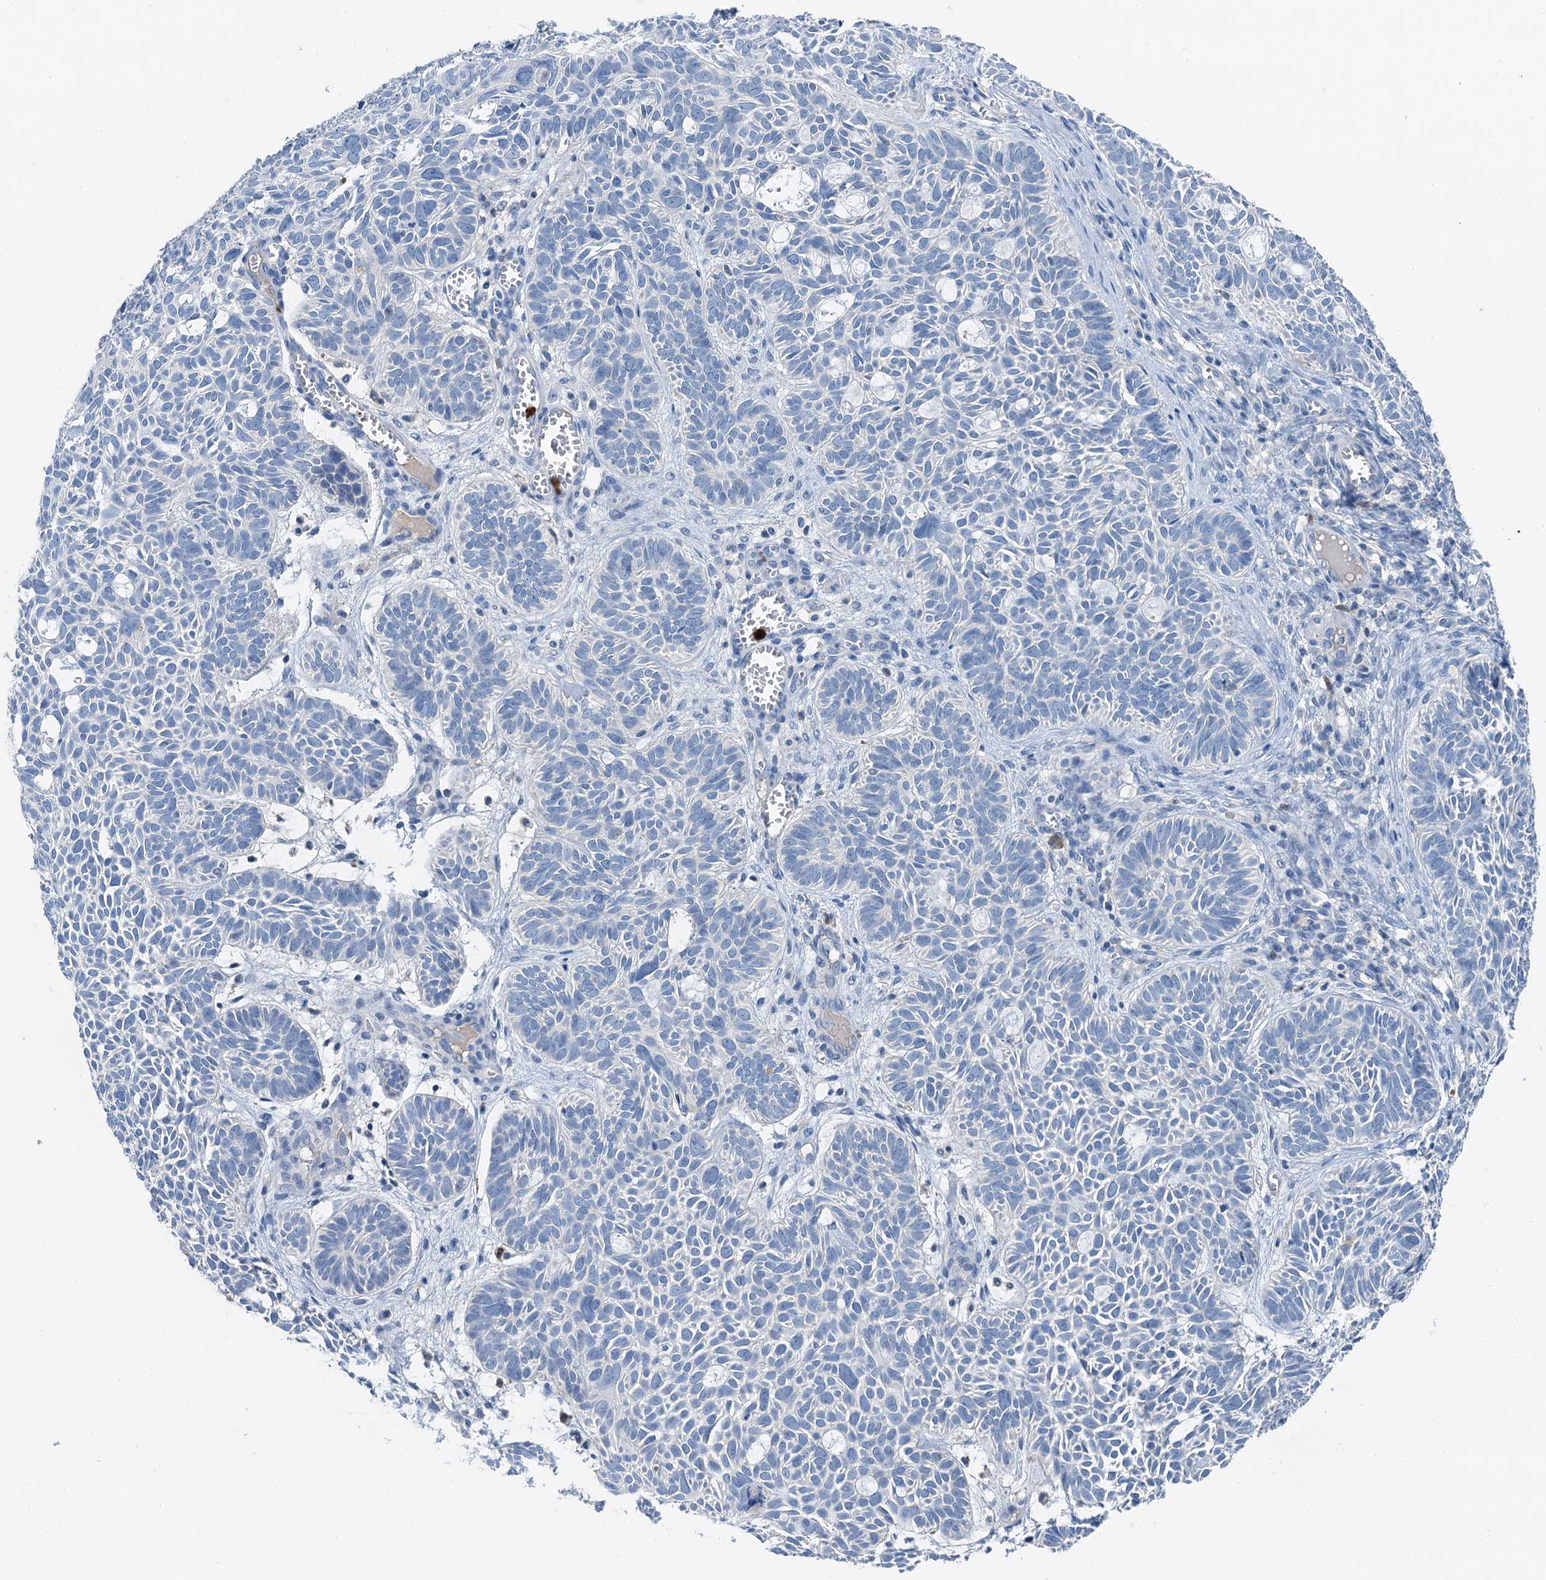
{"staining": {"intensity": "negative", "quantity": "none", "location": "none"}, "tissue": "skin cancer", "cell_type": "Tumor cells", "image_type": "cancer", "snomed": [{"axis": "morphology", "description": "Basal cell carcinoma"}, {"axis": "topography", "description": "Skin"}], "caption": "High power microscopy image of an immunohistochemistry (IHC) photomicrograph of skin cancer (basal cell carcinoma), revealing no significant expression in tumor cells.", "gene": "OTOA", "patient": {"sex": "male", "age": 69}}